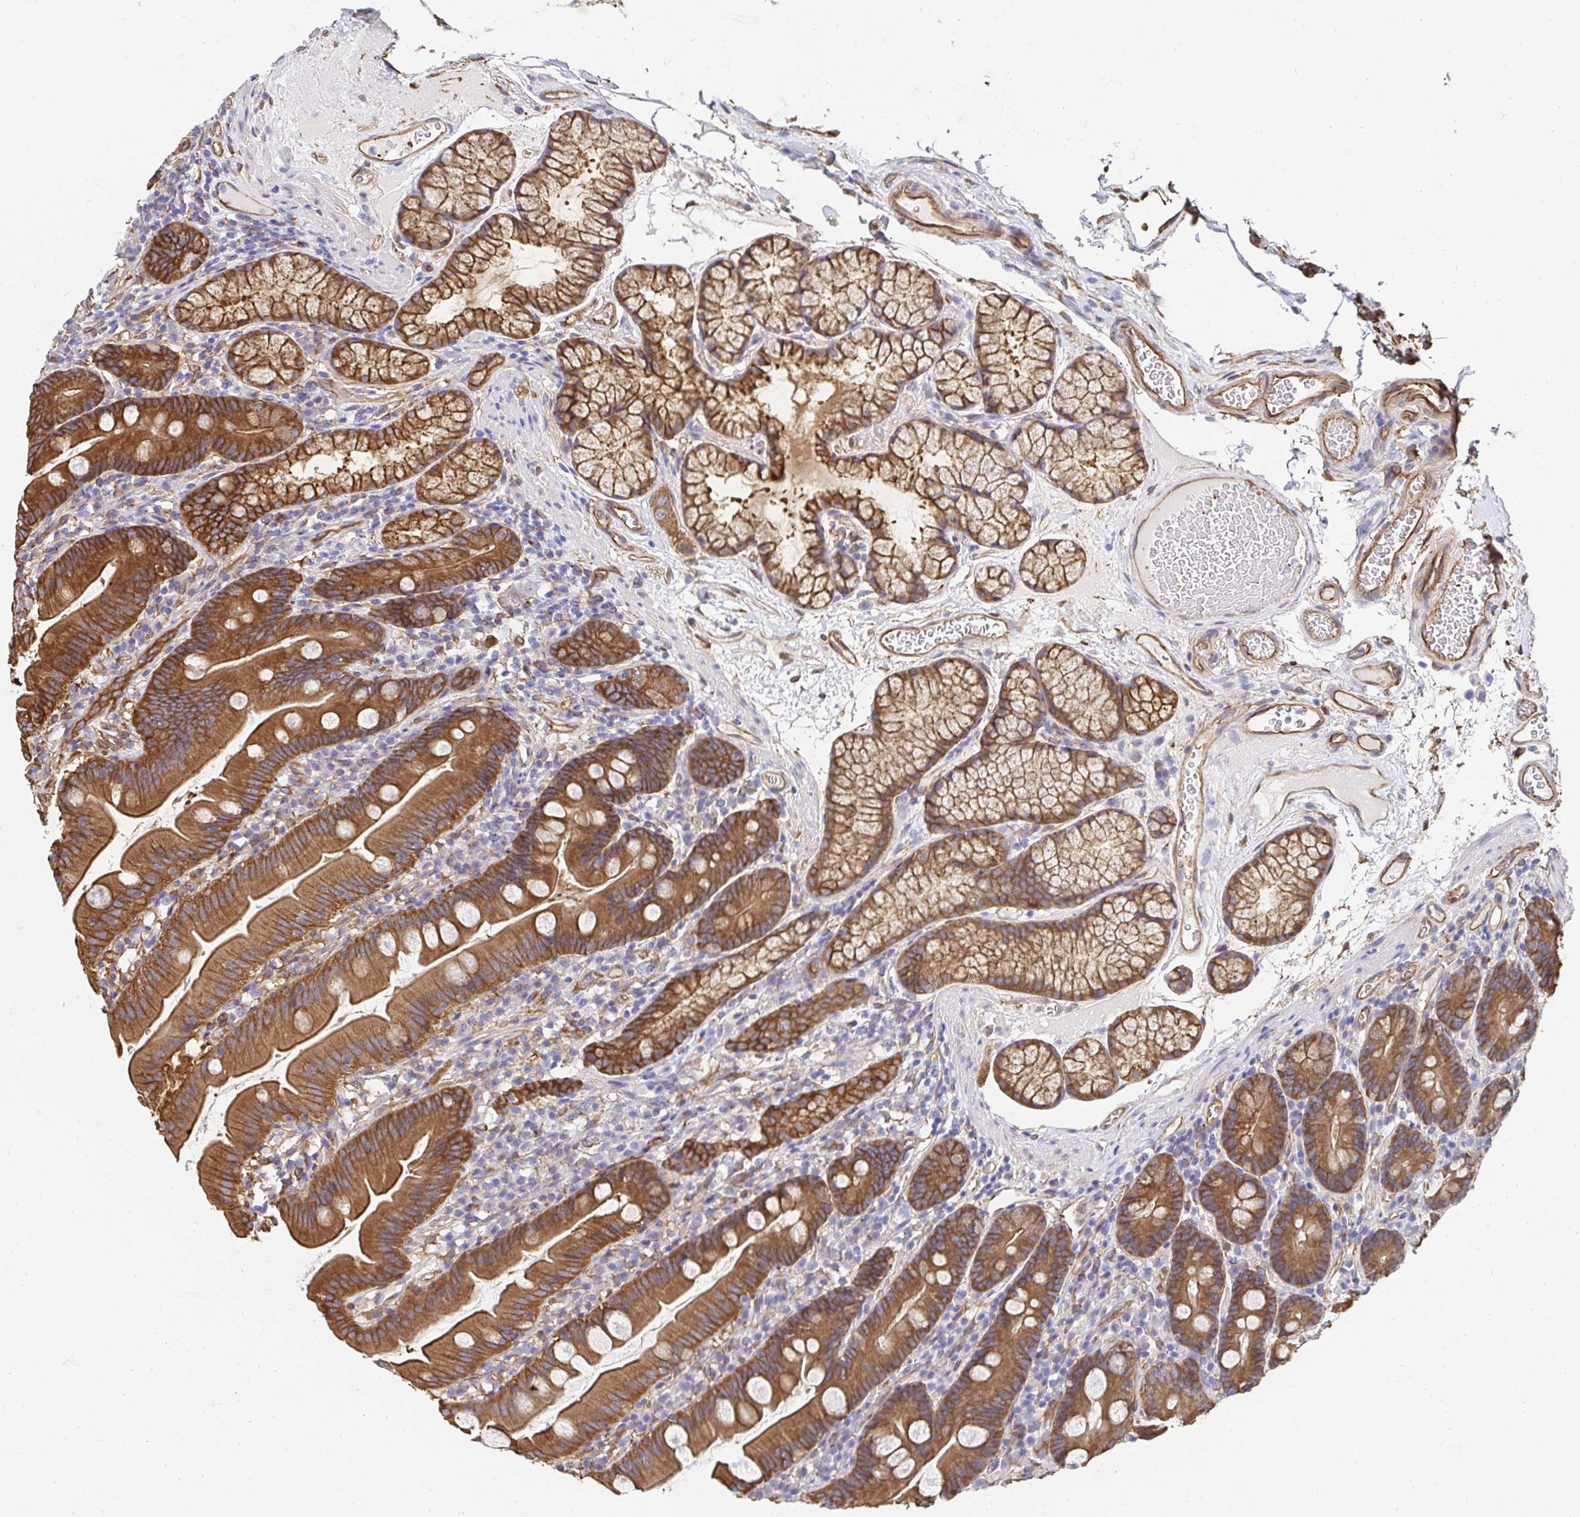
{"staining": {"intensity": "strong", "quantity": ">75%", "location": "cytoplasmic/membranous"}, "tissue": "duodenum", "cell_type": "Glandular cells", "image_type": "normal", "snomed": [{"axis": "morphology", "description": "Normal tissue, NOS"}, {"axis": "topography", "description": "Duodenum"}], "caption": "Glandular cells show high levels of strong cytoplasmic/membranous positivity in approximately >75% of cells in normal duodenum. (Brightfield microscopy of DAB IHC at high magnification).", "gene": "CTTN", "patient": {"sex": "female", "age": 67}}